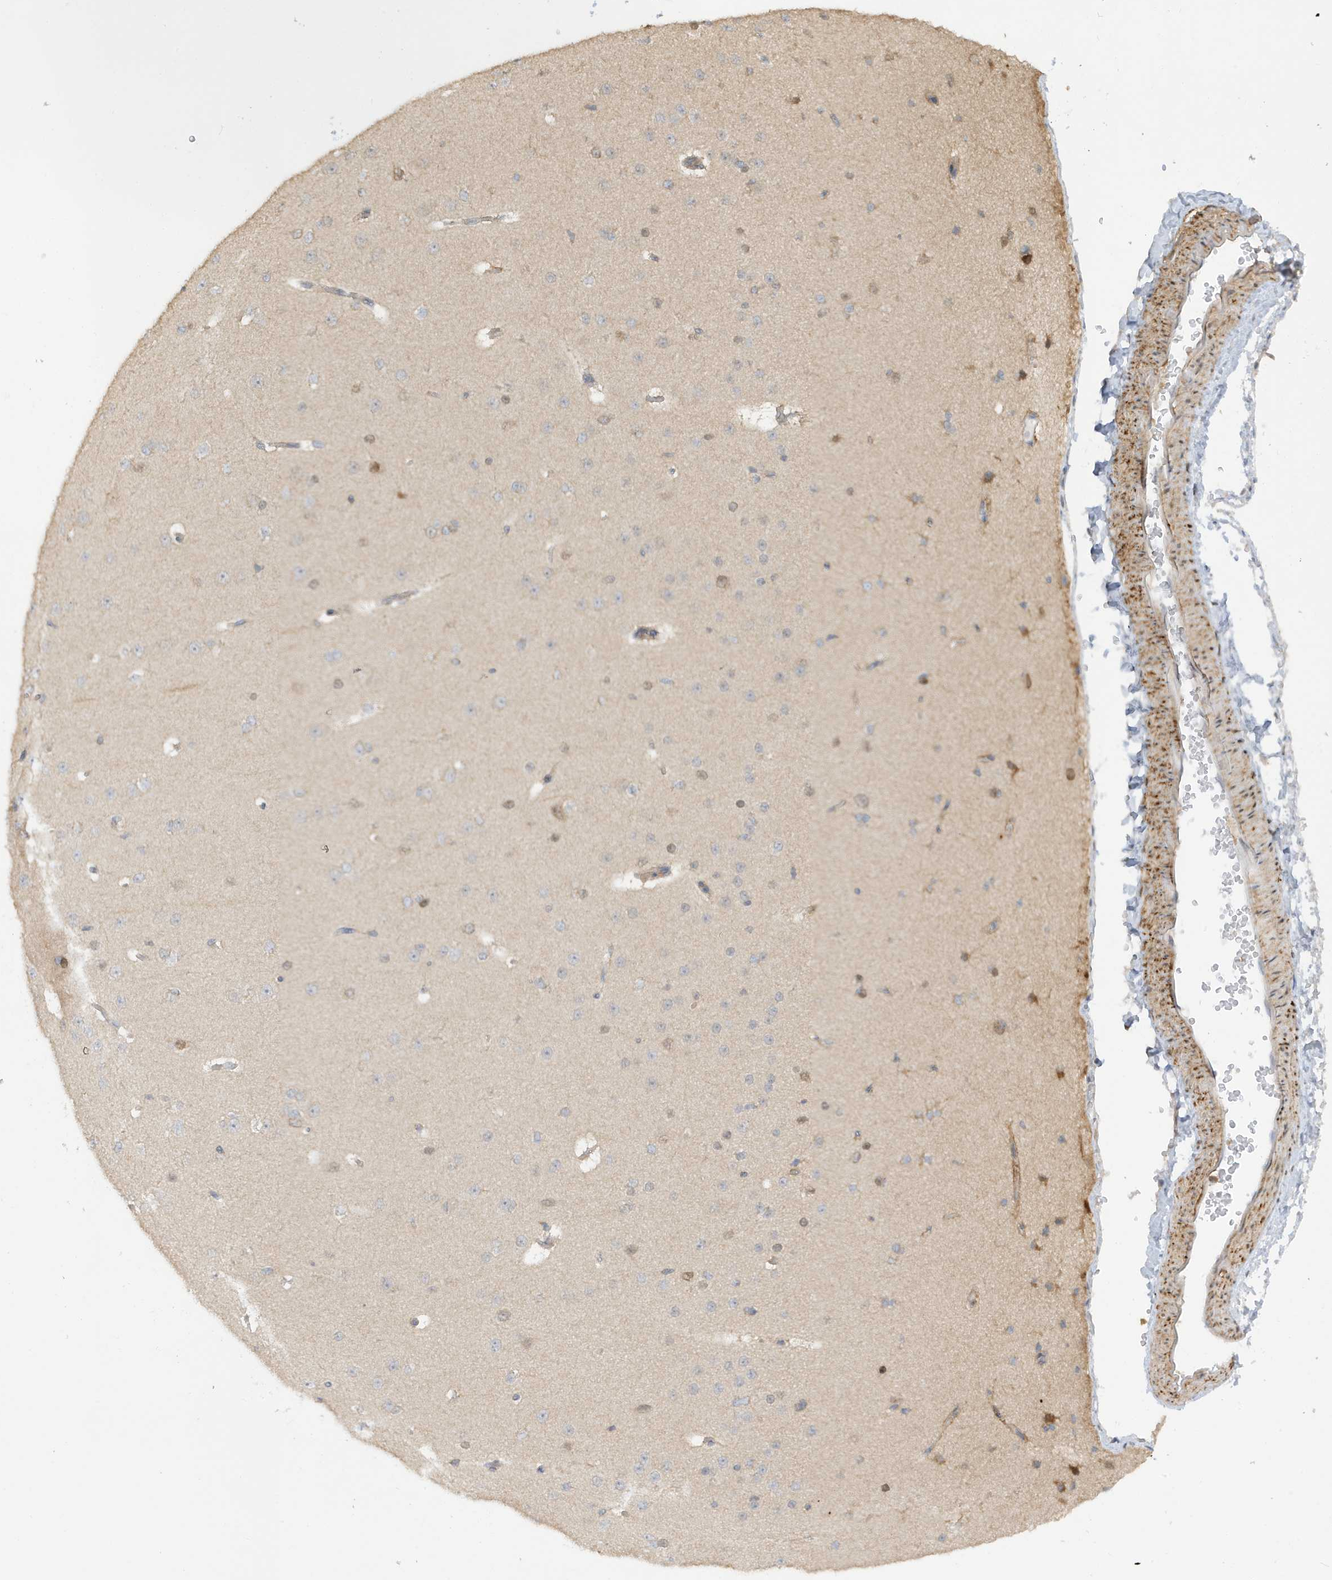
{"staining": {"intensity": "negative", "quantity": "none", "location": "none"}, "tissue": "cerebral cortex", "cell_type": "Endothelial cells", "image_type": "normal", "snomed": [{"axis": "morphology", "description": "Normal tissue, NOS"}, {"axis": "morphology", "description": "Developmental malformation"}, {"axis": "topography", "description": "Cerebral cortex"}], "caption": "Immunohistochemistry histopathology image of benign cerebral cortex: cerebral cortex stained with DAB reveals no significant protein expression in endothelial cells.", "gene": "TAB3", "patient": {"sex": "female", "age": 30}}